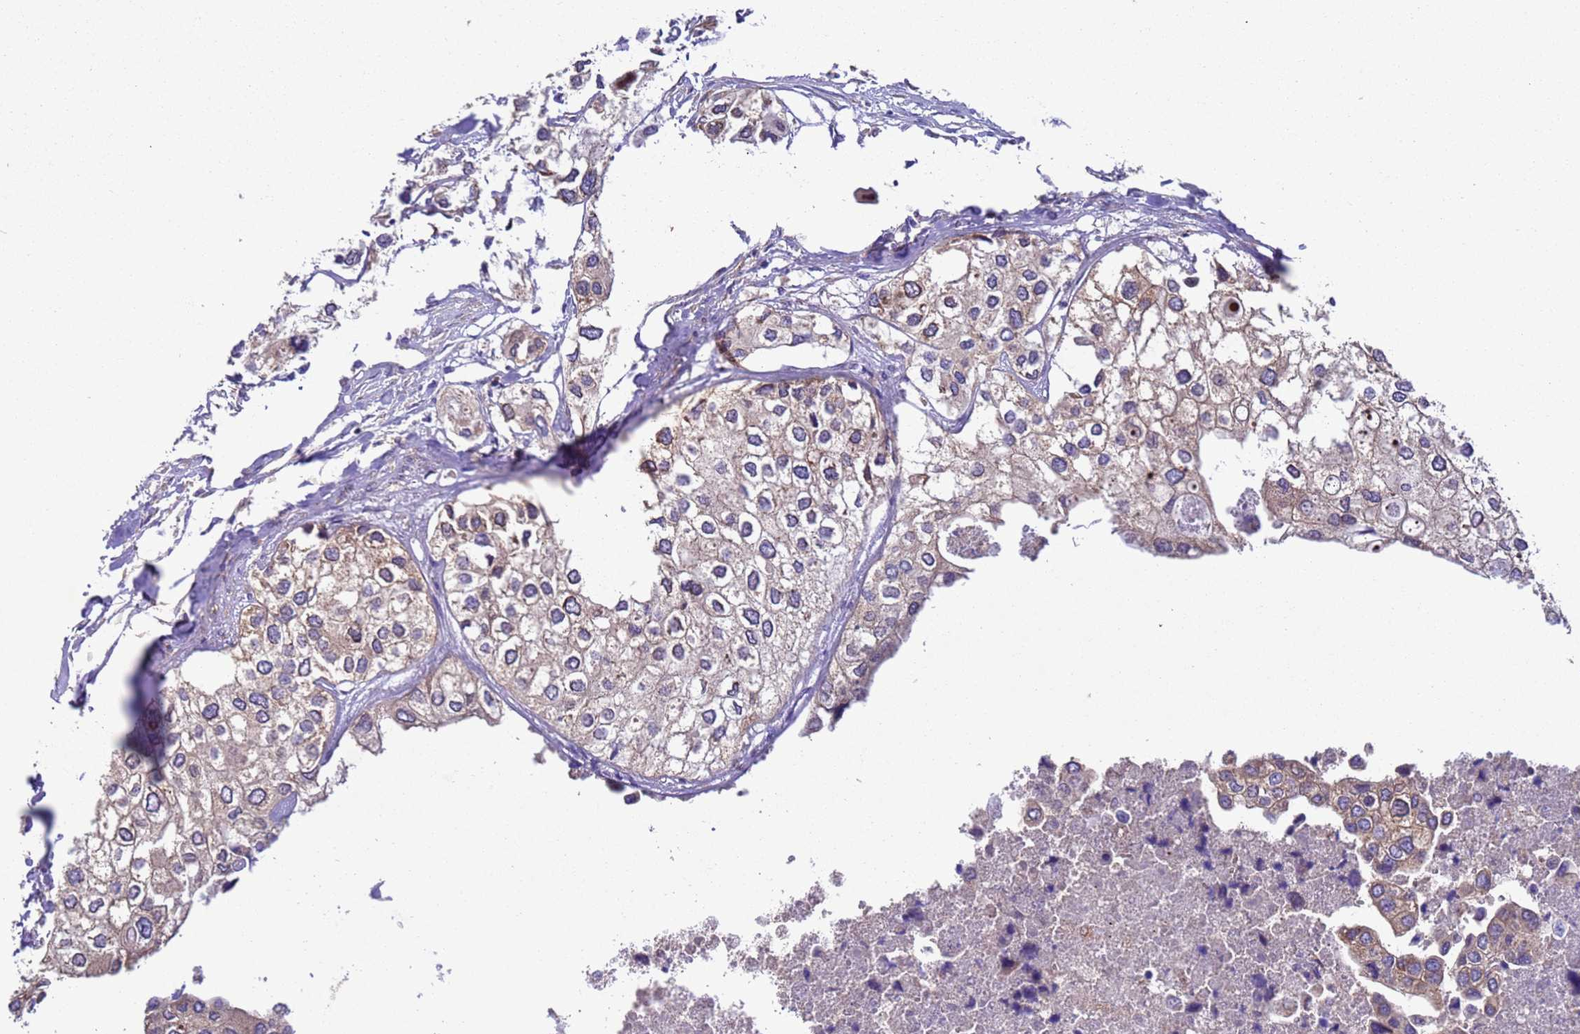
{"staining": {"intensity": "weak", "quantity": "25%-75%", "location": "cytoplasmic/membranous"}, "tissue": "urothelial cancer", "cell_type": "Tumor cells", "image_type": "cancer", "snomed": [{"axis": "morphology", "description": "Urothelial carcinoma, High grade"}, {"axis": "topography", "description": "Urinary bladder"}], "caption": "Weak cytoplasmic/membranous expression is appreciated in about 25%-75% of tumor cells in urothelial cancer.", "gene": "ARHGAP12", "patient": {"sex": "male", "age": 64}}